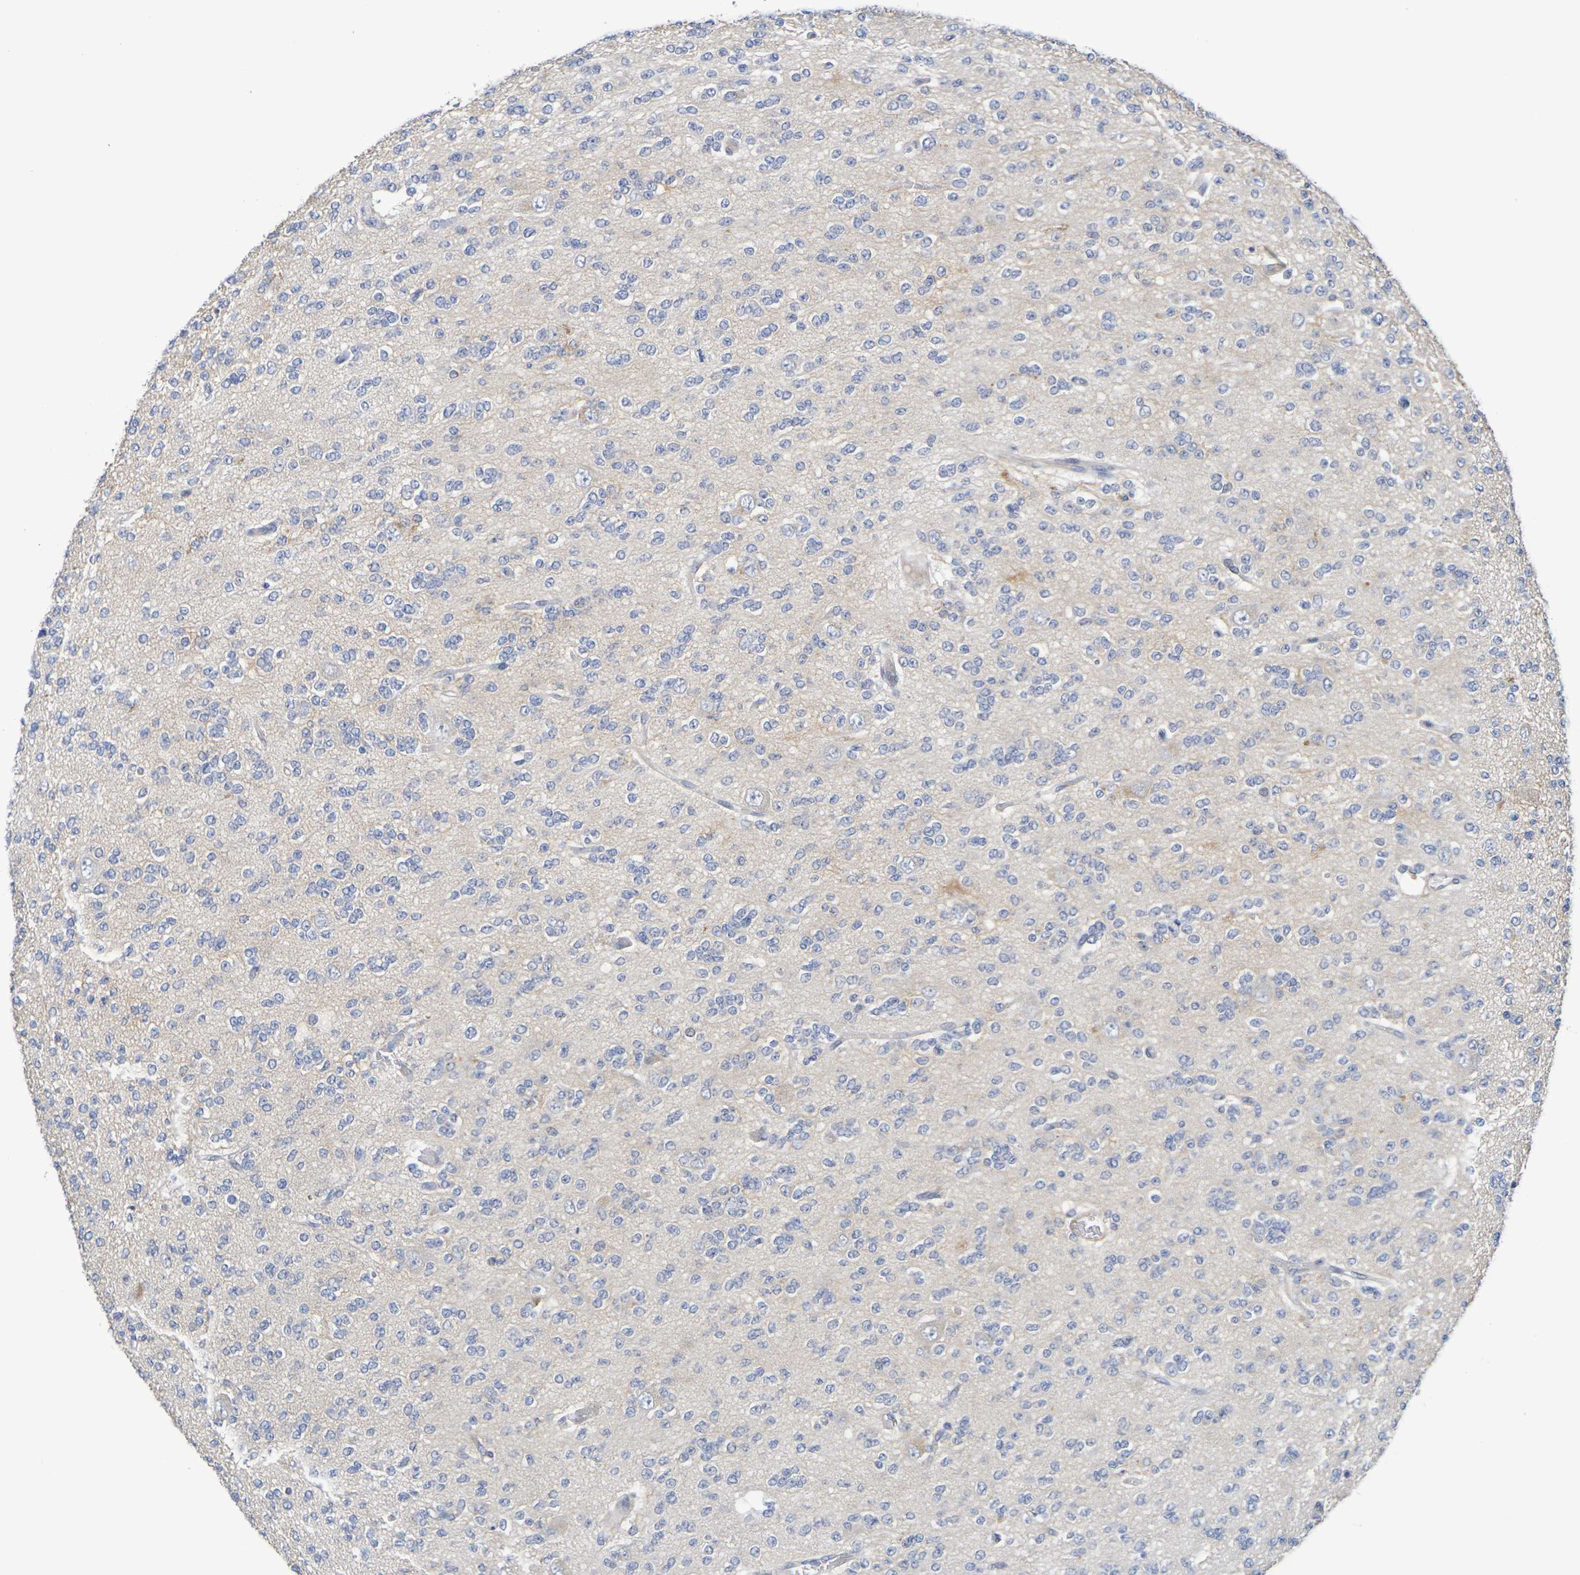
{"staining": {"intensity": "moderate", "quantity": "<25%", "location": "cytoplasmic/membranous"}, "tissue": "glioma", "cell_type": "Tumor cells", "image_type": "cancer", "snomed": [{"axis": "morphology", "description": "Glioma, malignant, Low grade"}, {"axis": "topography", "description": "Brain"}], "caption": "The image displays a brown stain indicating the presence of a protein in the cytoplasmic/membranous of tumor cells in glioma.", "gene": "SDC4", "patient": {"sex": "male", "age": 38}}